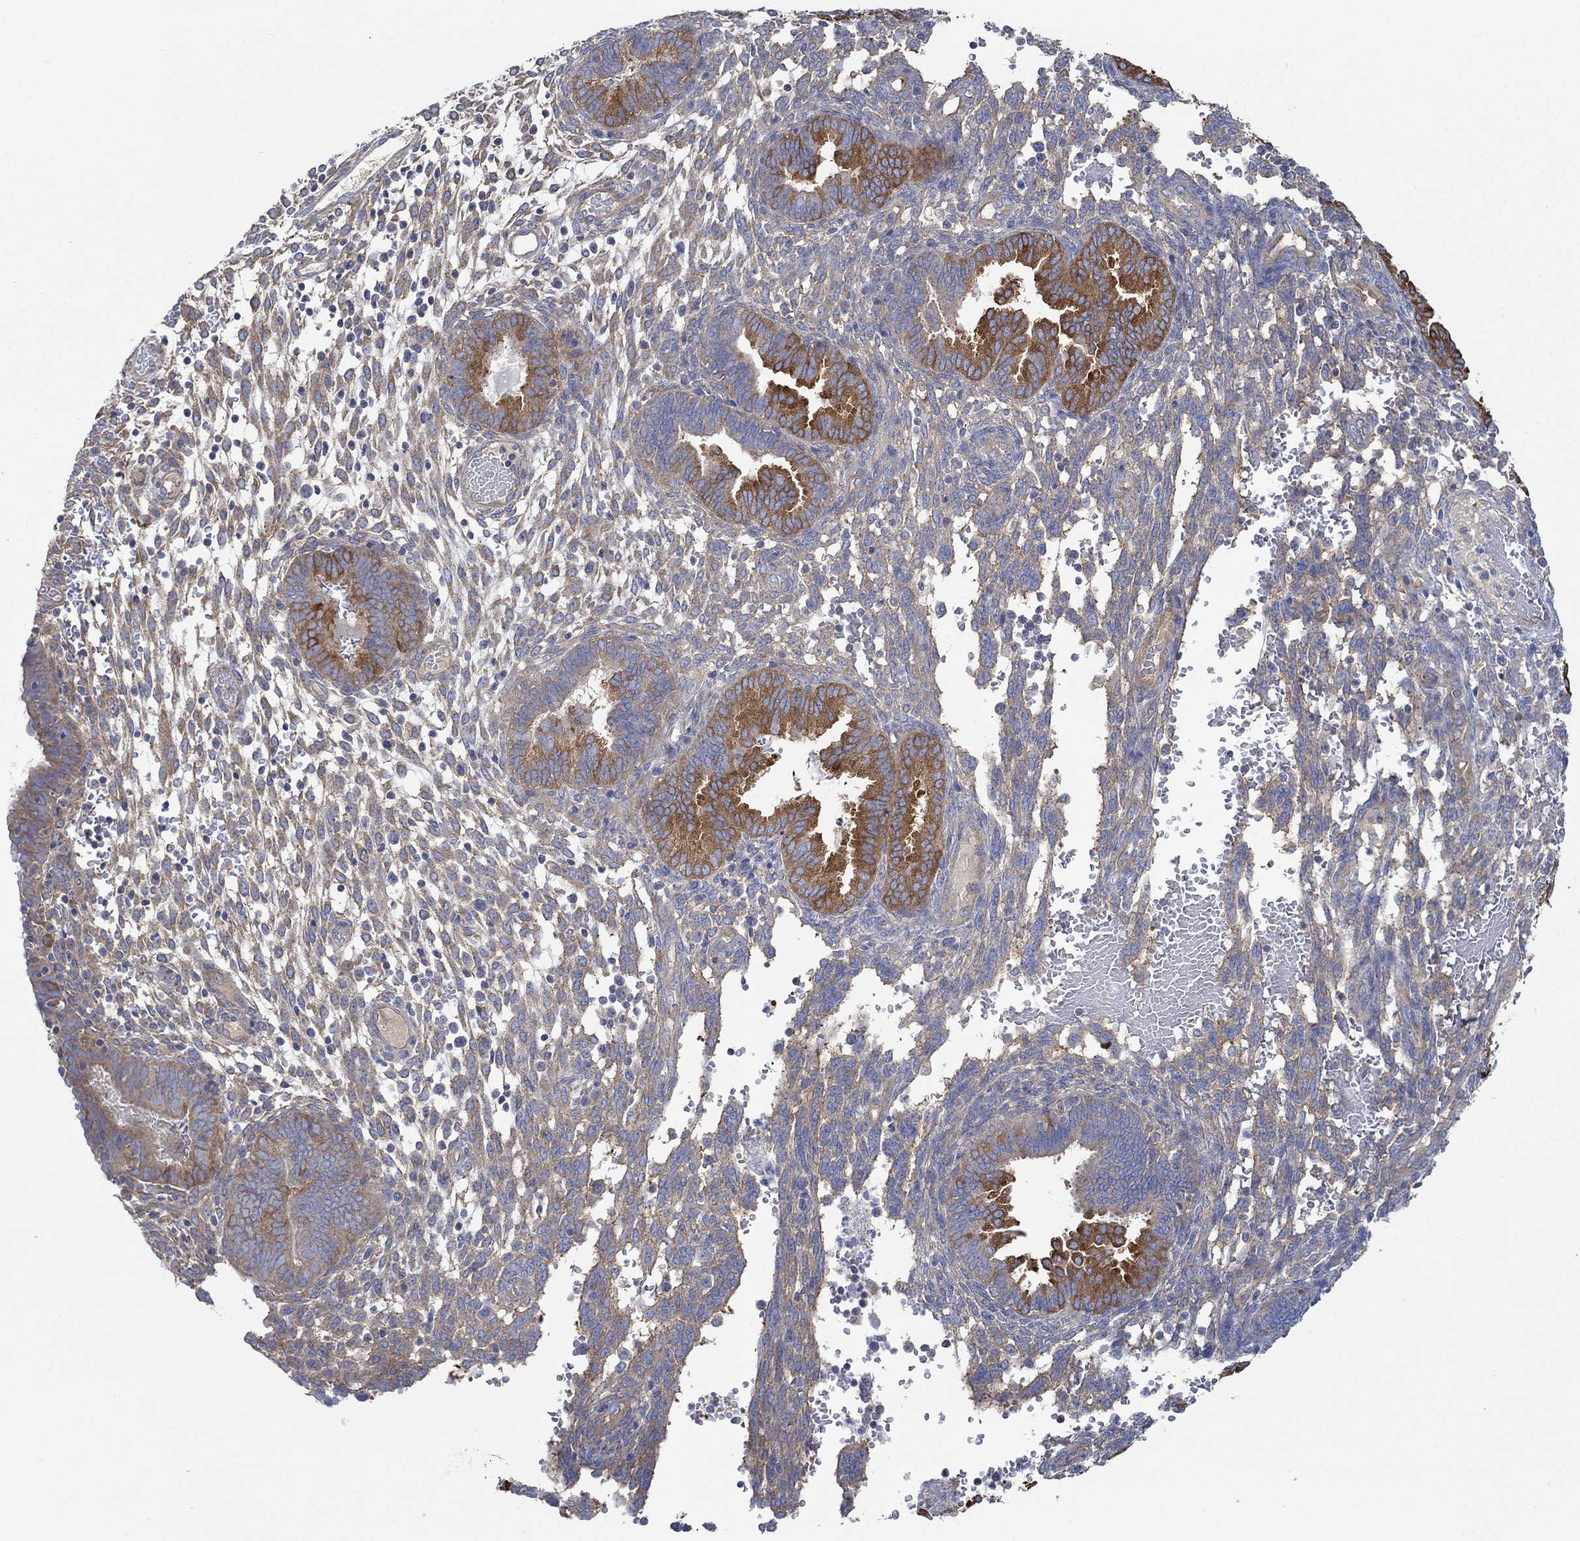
{"staining": {"intensity": "negative", "quantity": "none", "location": "none"}, "tissue": "endometrium", "cell_type": "Cells in endometrial stroma", "image_type": "normal", "snomed": [{"axis": "morphology", "description": "Normal tissue, NOS"}, {"axis": "topography", "description": "Endometrium"}], "caption": "IHC micrograph of normal endometrium stained for a protein (brown), which exhibits no expression in cells in endometrial stroma. (DAB immunohistochemistry (IHC) with hematoxylin counter stain).", "gene": "SPAG9", "patient": {"sex": "female", "age": 42}}